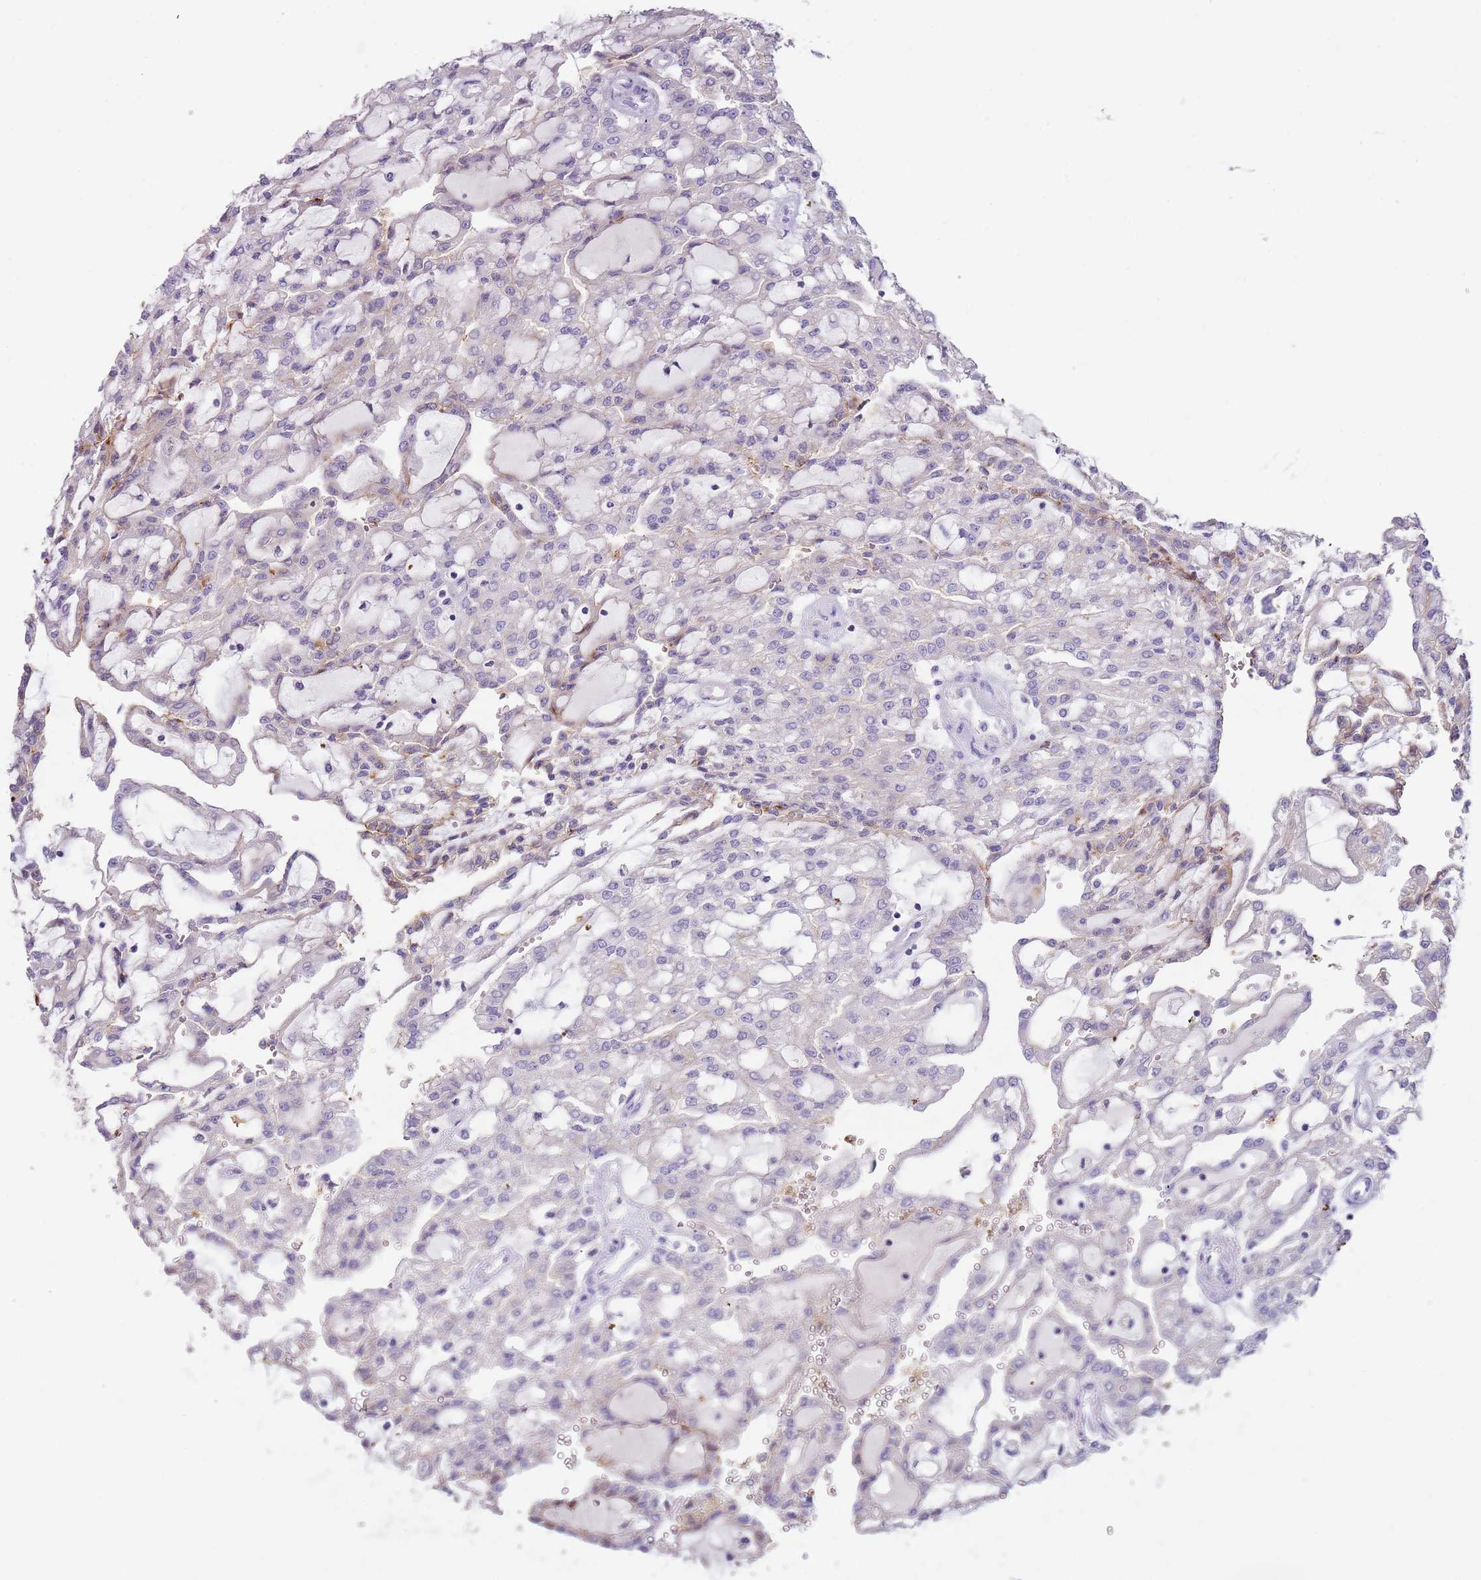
{"staining": {"intensity": "weak", "quantity": "<25%", "location": "cytoplasmic/membranous"}, "tissue": "renal cancer", "cell_type": "Tumor cells", "image_type": "cancer", "snomed": [{"axis": "morphology", "description": "Adenocarcinoma, NOS"}, {"axis": "topography", "description": "Kidney"}], "caption": "Immunohistochemistry (IHC) micrograph of neoplastic tissue: adenocarcinoma (renal) stained with DAB (3,3'-diaminobenzidine) demonstrates no significant protein staining in tumor cells. (Brightfield microscopy of DAB (3,3'-diaminobenzidine) IHC at high magnification).", "gene": "C2CD3", "patient": {"sex": "male", "age": 63}}